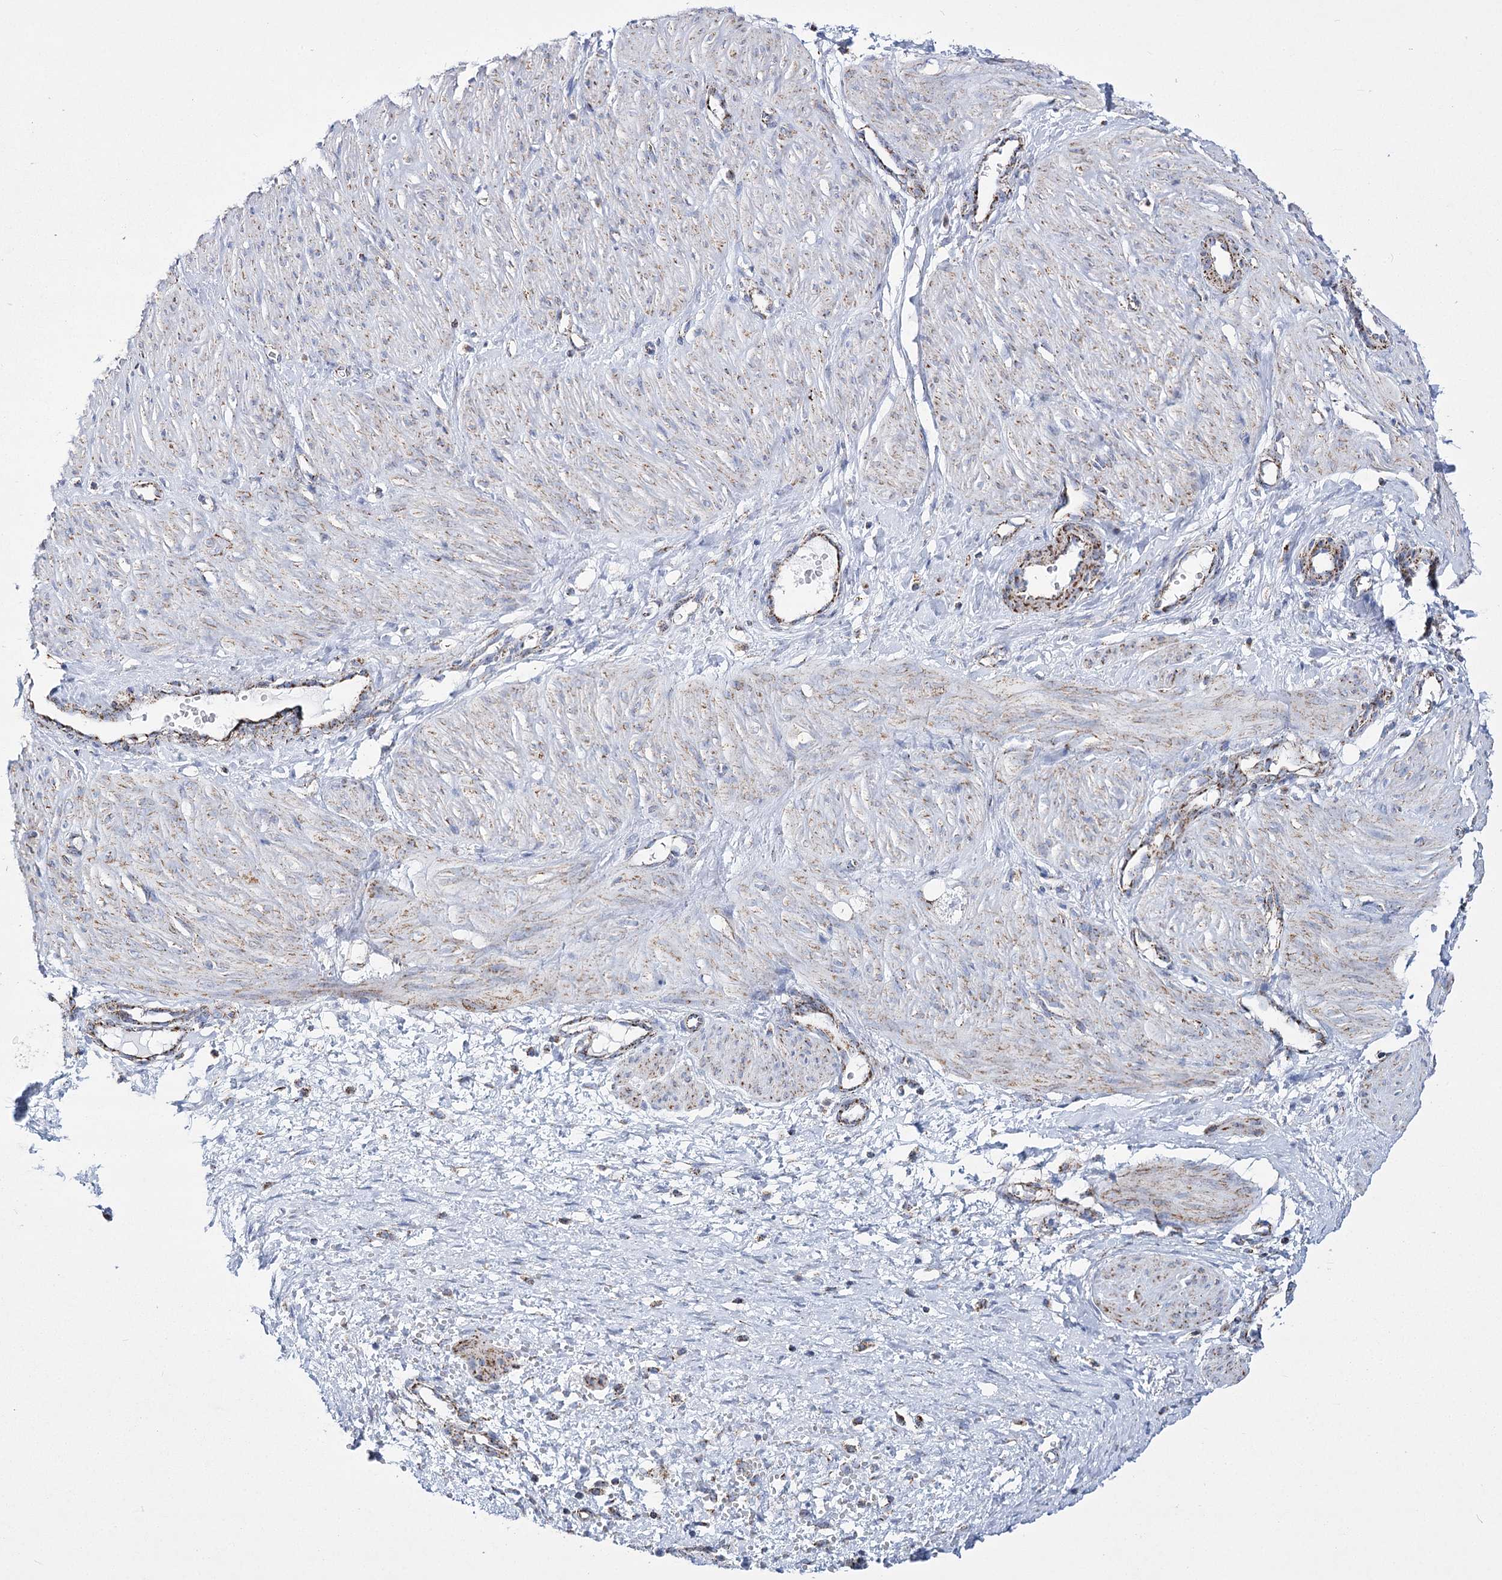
{"staining": {"intensity": "weak", "quantity": "<25%", "location": "cytoplasmic/membranous"}, "tissue": "smooth muscle", "cell_type": "Smooth muscle cells", "image_type": "normal", "snomed": [{"axis": "morphology", "description": "Normal tissue, NOS"}, {"axis": "topography", "description": "Endometrium"}], "caption": "An IHC micrograph of benign smooth muscle is shown. There is no staining in smooth muscle cells of smooth muscle. Nuclei are stained in blue.", "gene": "PDHB", "patient": {"sex": "female", "age": 33}}